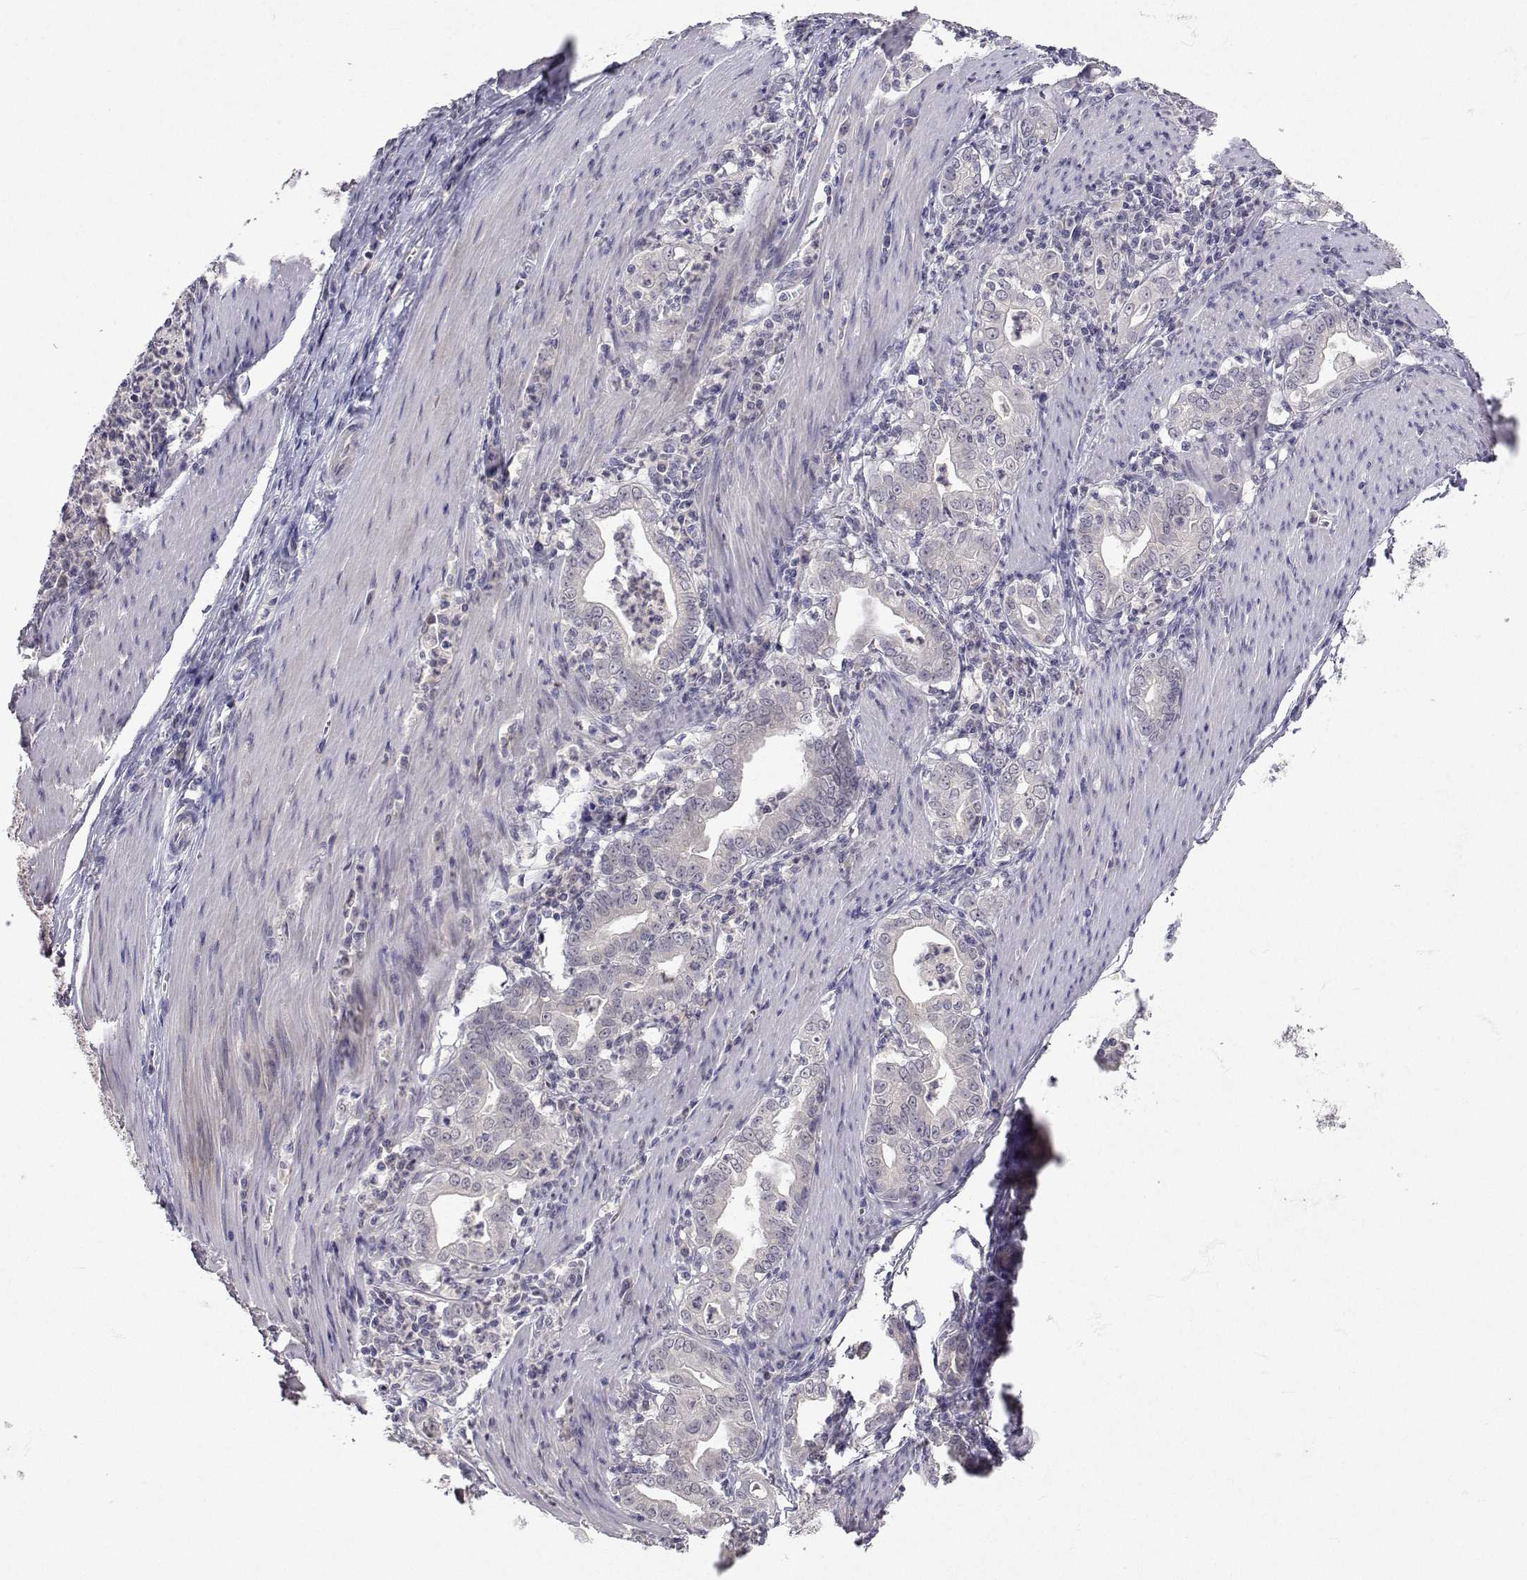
{"staining": {"intensity": "negative", "quantity": "none", "location": "none"}, "tissue": "stomach cancer", "cell_type": "Tumor cells", "image_type": "cancer", "snomed": [{"axis": "morphology", "description": "Adenocarcinoma, NOS"}, {"axis": "topography", "description": "Stomach, upper"}], "caption": "An IHC micrograph of stomach cancer (adenocarcinoma) is shown. There is no staining in tumor cells of stomach cancer (adenocarcinoma).", "gene": "SLC6A3", "patient": {"sex": "female", "age": 79}}